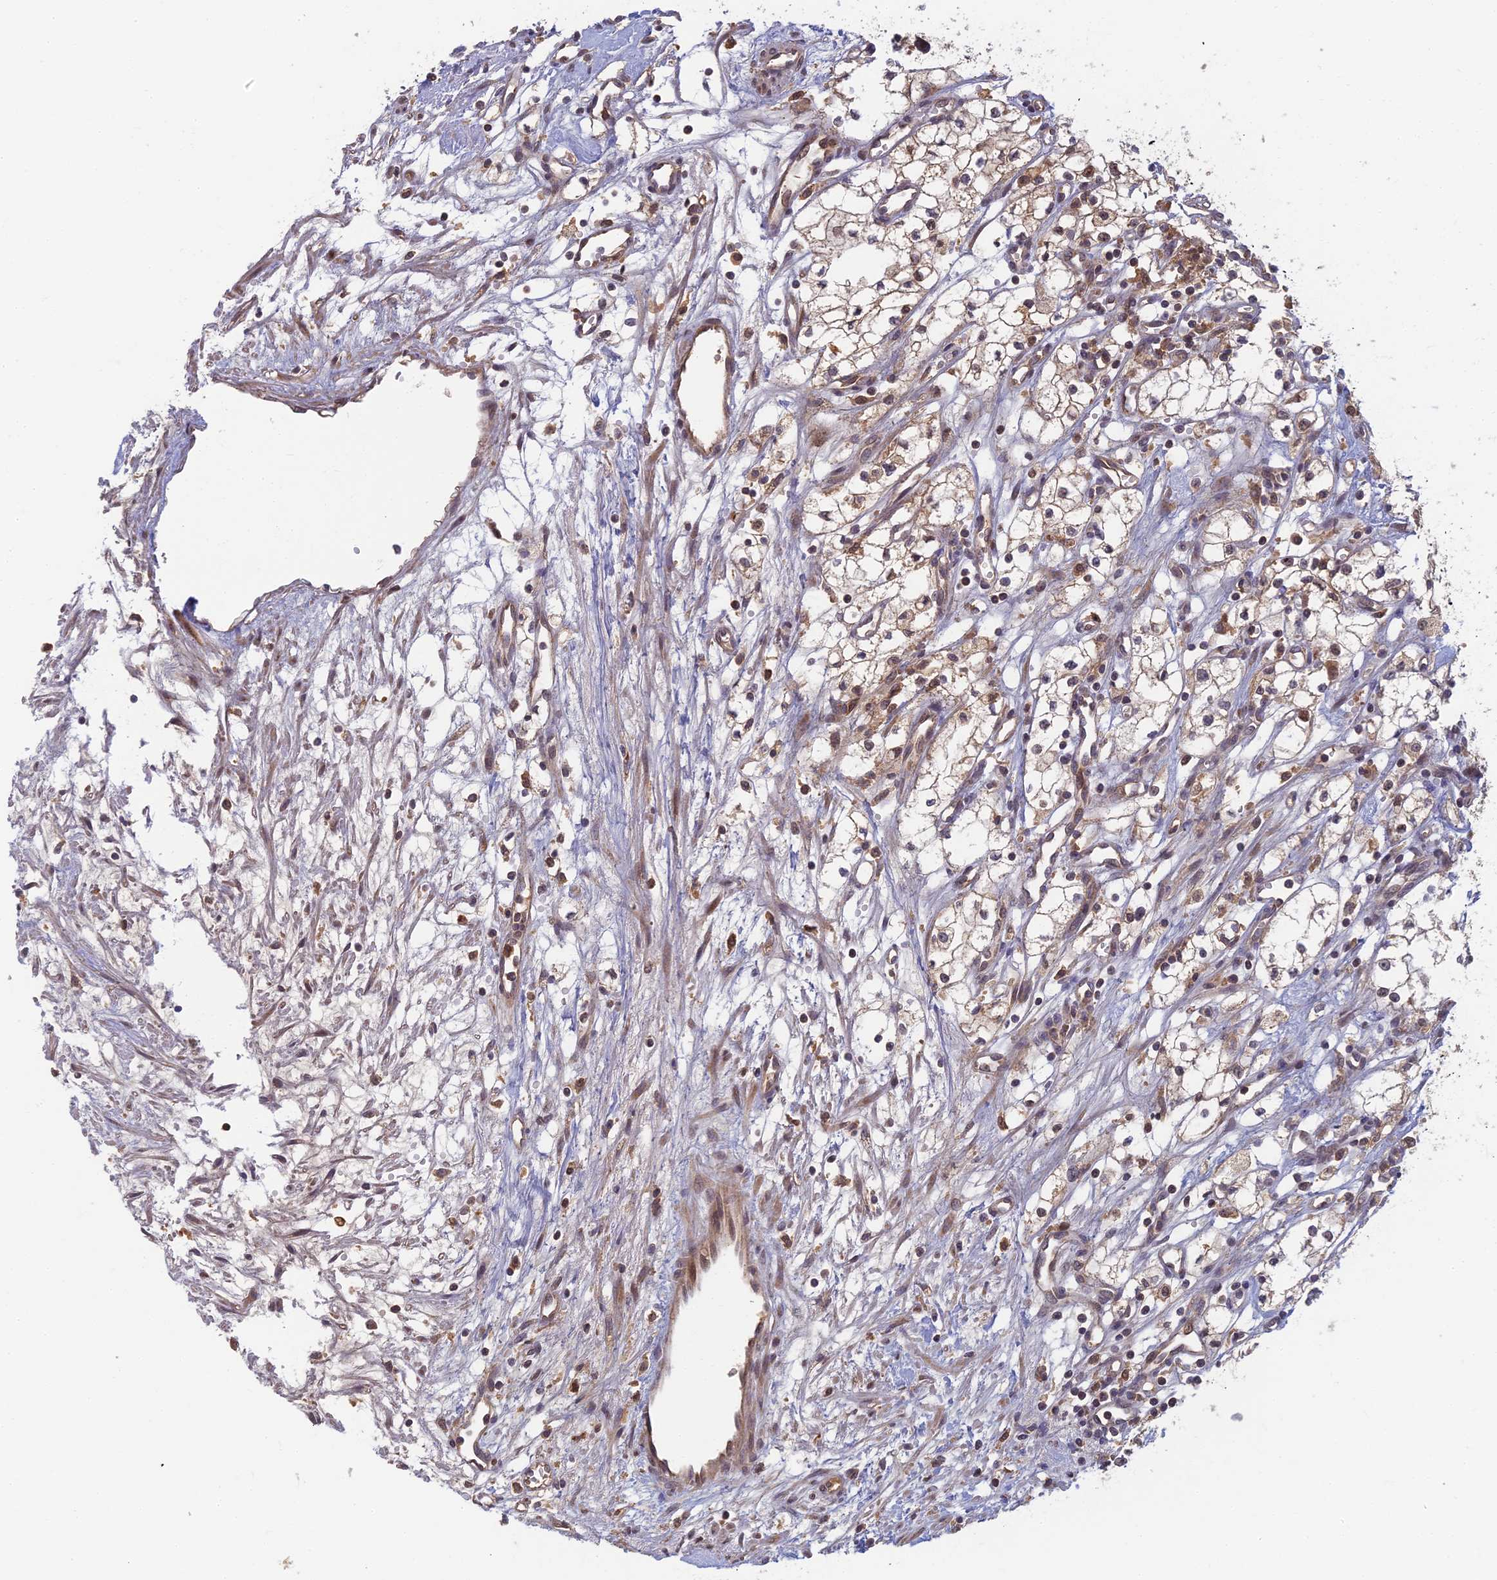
{"staining": {"intensity": "weak", "quantity": ">75%", "location": "cytoplasmic/membranous"}, "tissue": "renal cancer", "cell_type": "Tumor cells", "image_type": "cancer", "snomed": [{"axis": "morphology", "description": "Adenocarcinoma, NOS"}, {"axis": "topography", "description": "Kidney"}], "caption": "Renal cancer was stained to show a protein in brown. There is low levels of weak cytoplasmic/membranous positivity in about >75% of tumor cells.", "gene": "RGL3", "patient": {"sex": "male", "age": 59}}